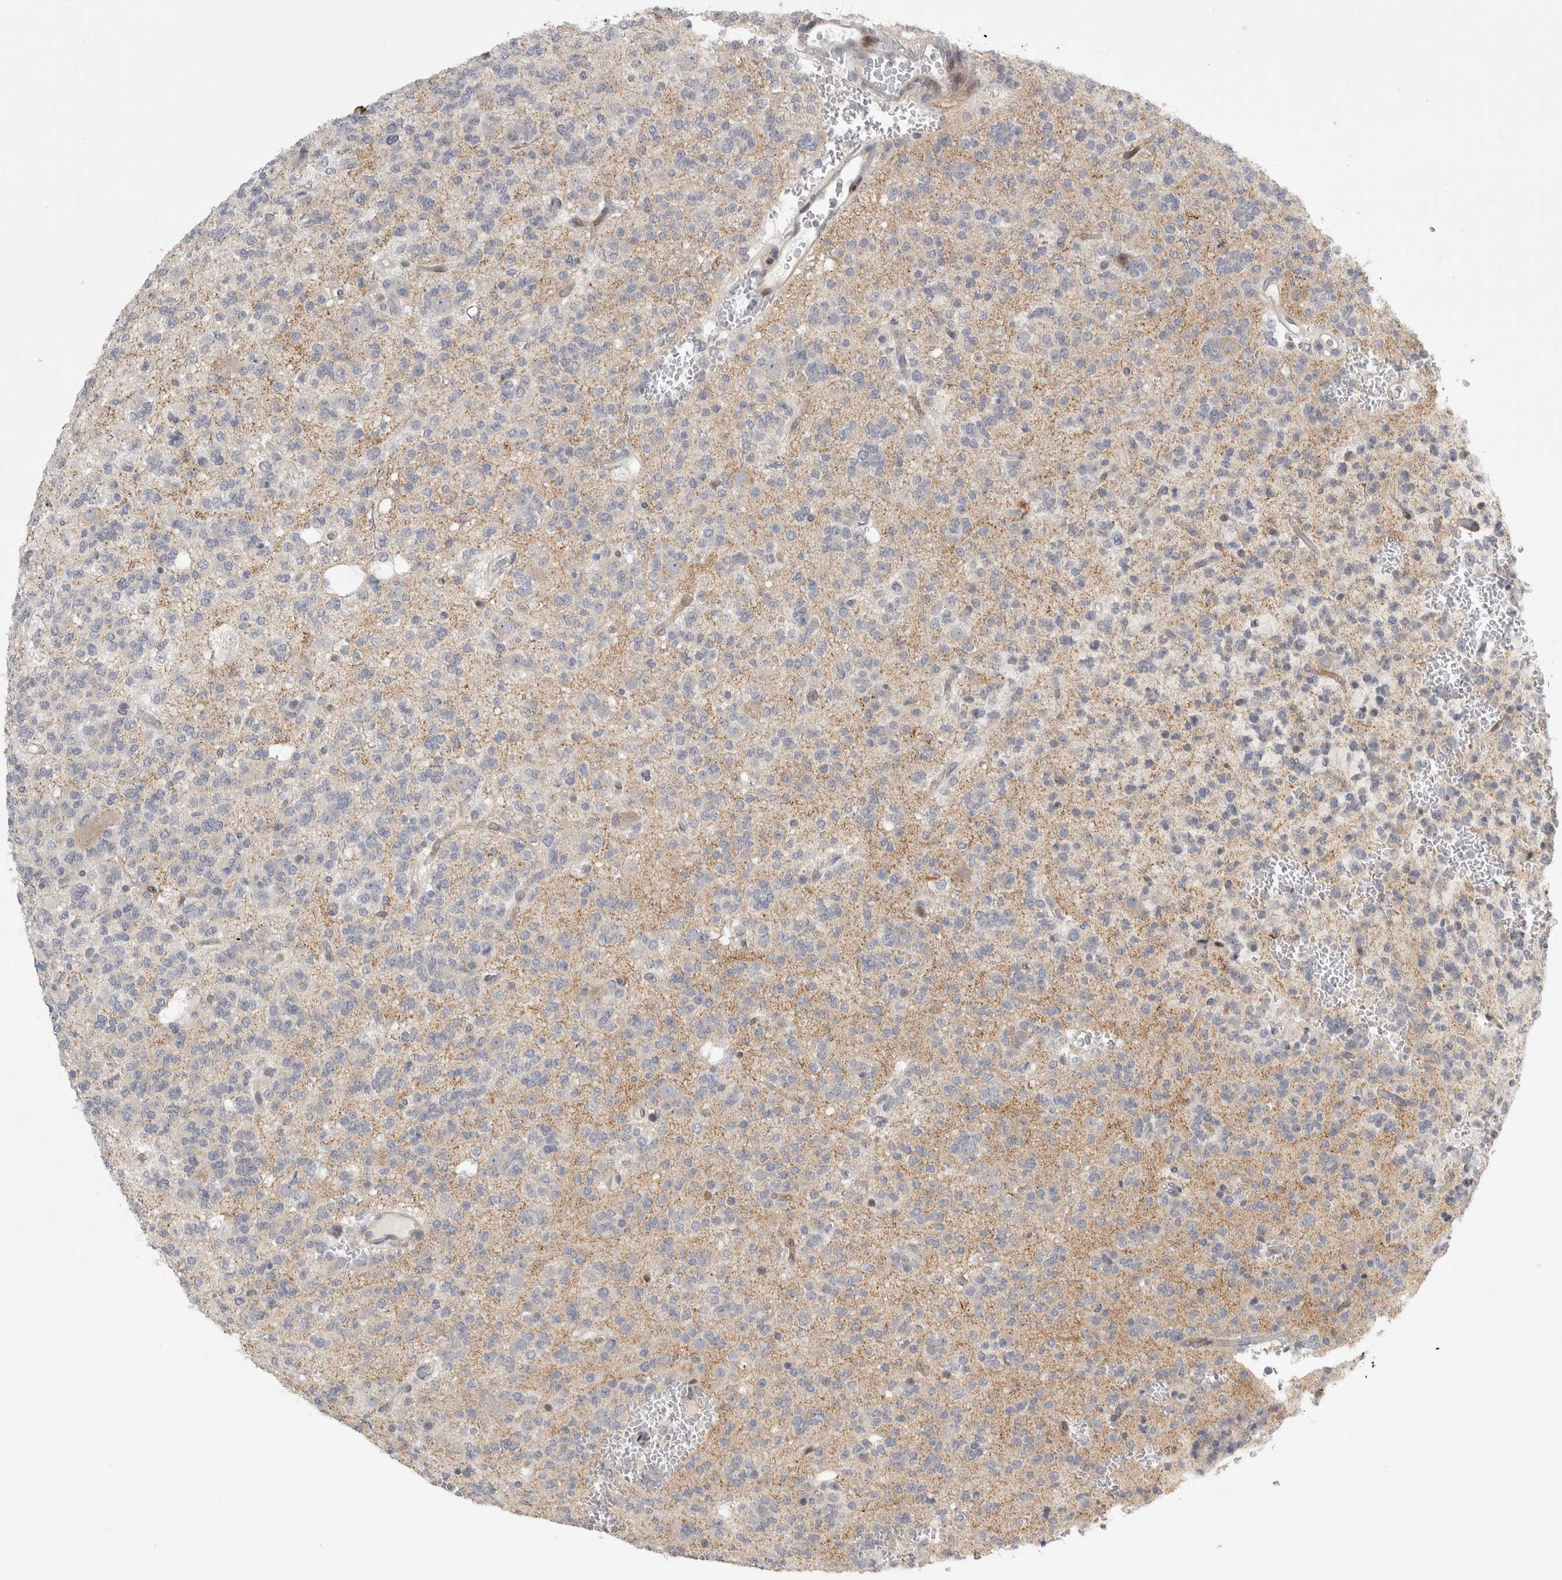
{"staining": {"intensity": "negative", "quantity": "none", "location": "none"}, "tissue": "glioma", "cell_type": "Tumor cells", "image_type": "cancer", "snomed": [{"axis": "morphology", "description": "Glioma, malignant, Low grade"}, {"axis": "topography", "description": "Brain"}], "caption": "Image shows no protein staining in tumor cells of glioma tissue. Nuclei are stained in blue.", "gene": "UTP25", "patient": {"sex": "male", "age": 38}}